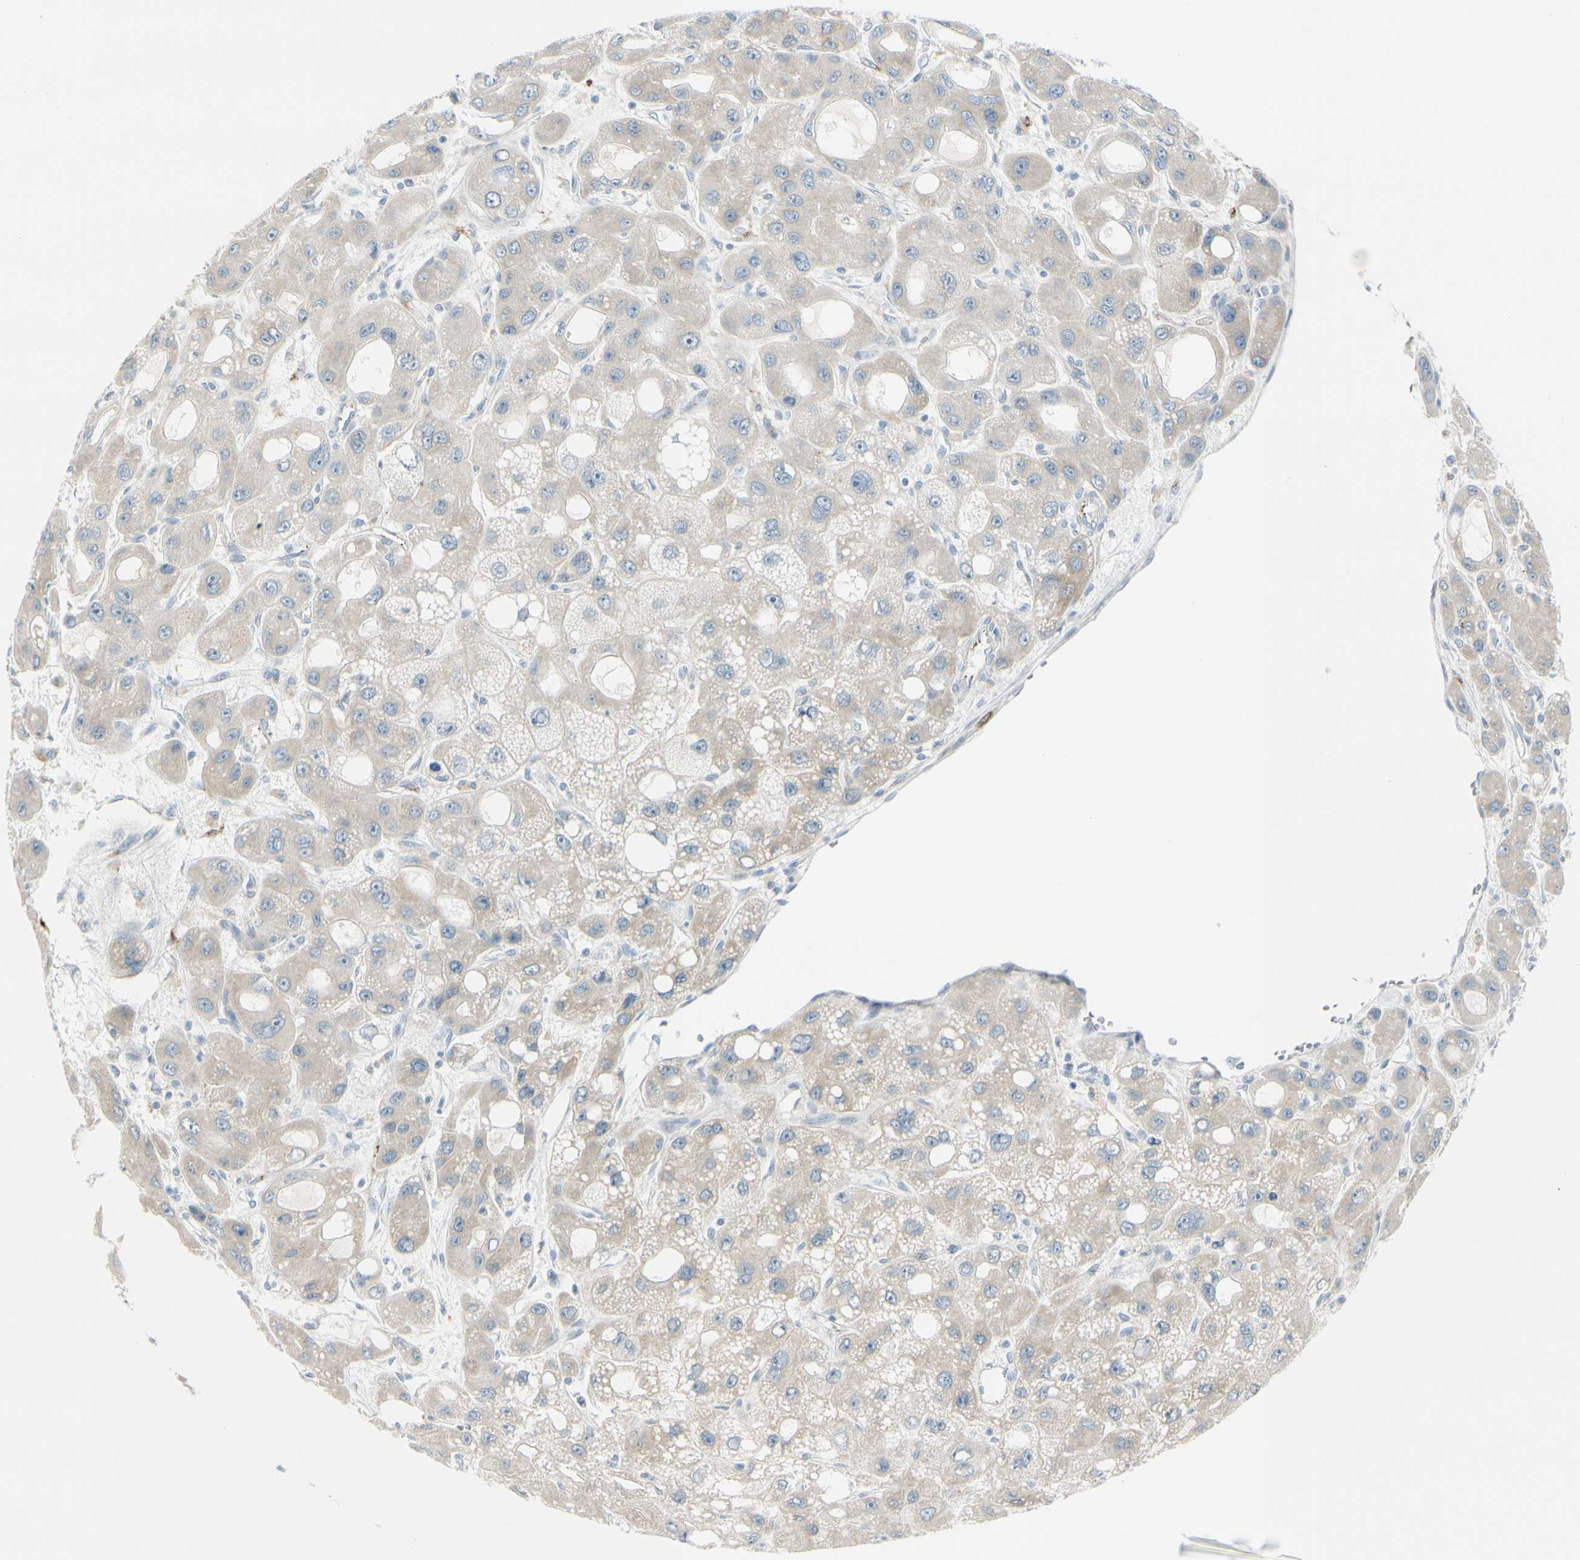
{"staining": {"intensity": "weak", "quantity": ">75%", "location": "cytoplasmic/membranous"}, "tissue": "liver cancer", "cell_type": "Tumor cells", "image_type": "cancer", "snomed": [{"axis": "morphology", "description": "Carcinoma, Hepatocellular, NOS"}, {"axis": "topography", "description": "Liver"}], "caption": "Immunohistochemistry (IHC) micrograph of human liver cancer (hepatocellular carcinoma) stained for a protein (brown), which displays low levels of weak cytoplasmic/membranous staining in approximately >75% of tumor cells.", "gene": "GALNT5", "patient": {"sex": "male", "age": 55}}